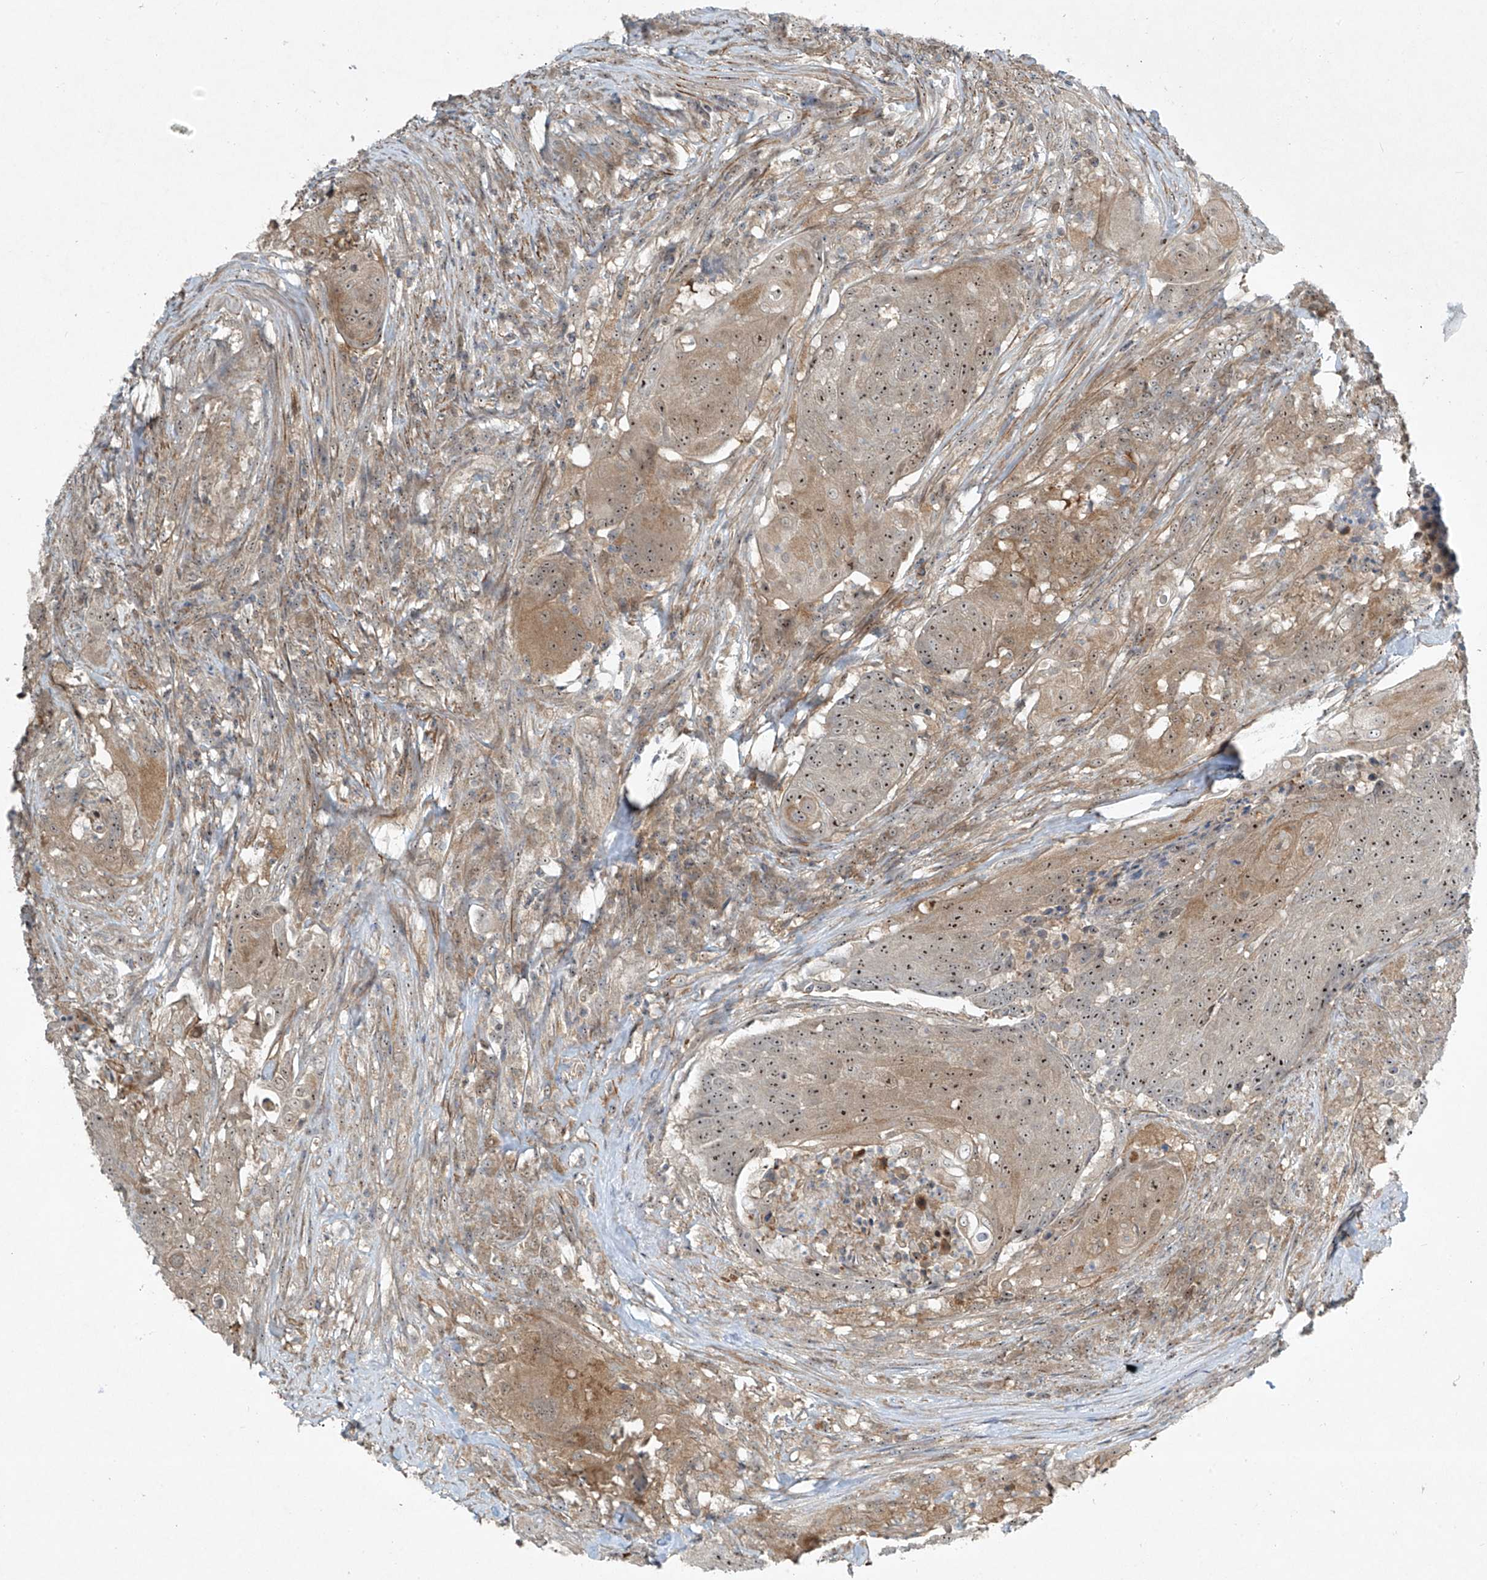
{"staining": {"intensity": "moderate", "quantity": ">75%", "location": "cytoplasmic/membranous,nuclear"}, "tissue": "urothelial cancer", "cell_type": "Tumor cells", "image_type": "cancer", "snomed": [{"axis": "morphology", "description": "Urothelial carcinoma, High grade"}, {"axis": "topography", "description": "Urinary bladder"}], "caption": "About >75% of tumor cells in urothelial cancer reveal moderate cytoplasmic/membranous and nuclear protein expression as visualized by brown immunohistochemical staining.", "gene": "PPCS", "patient": {"sex": "female", "age": 63}}